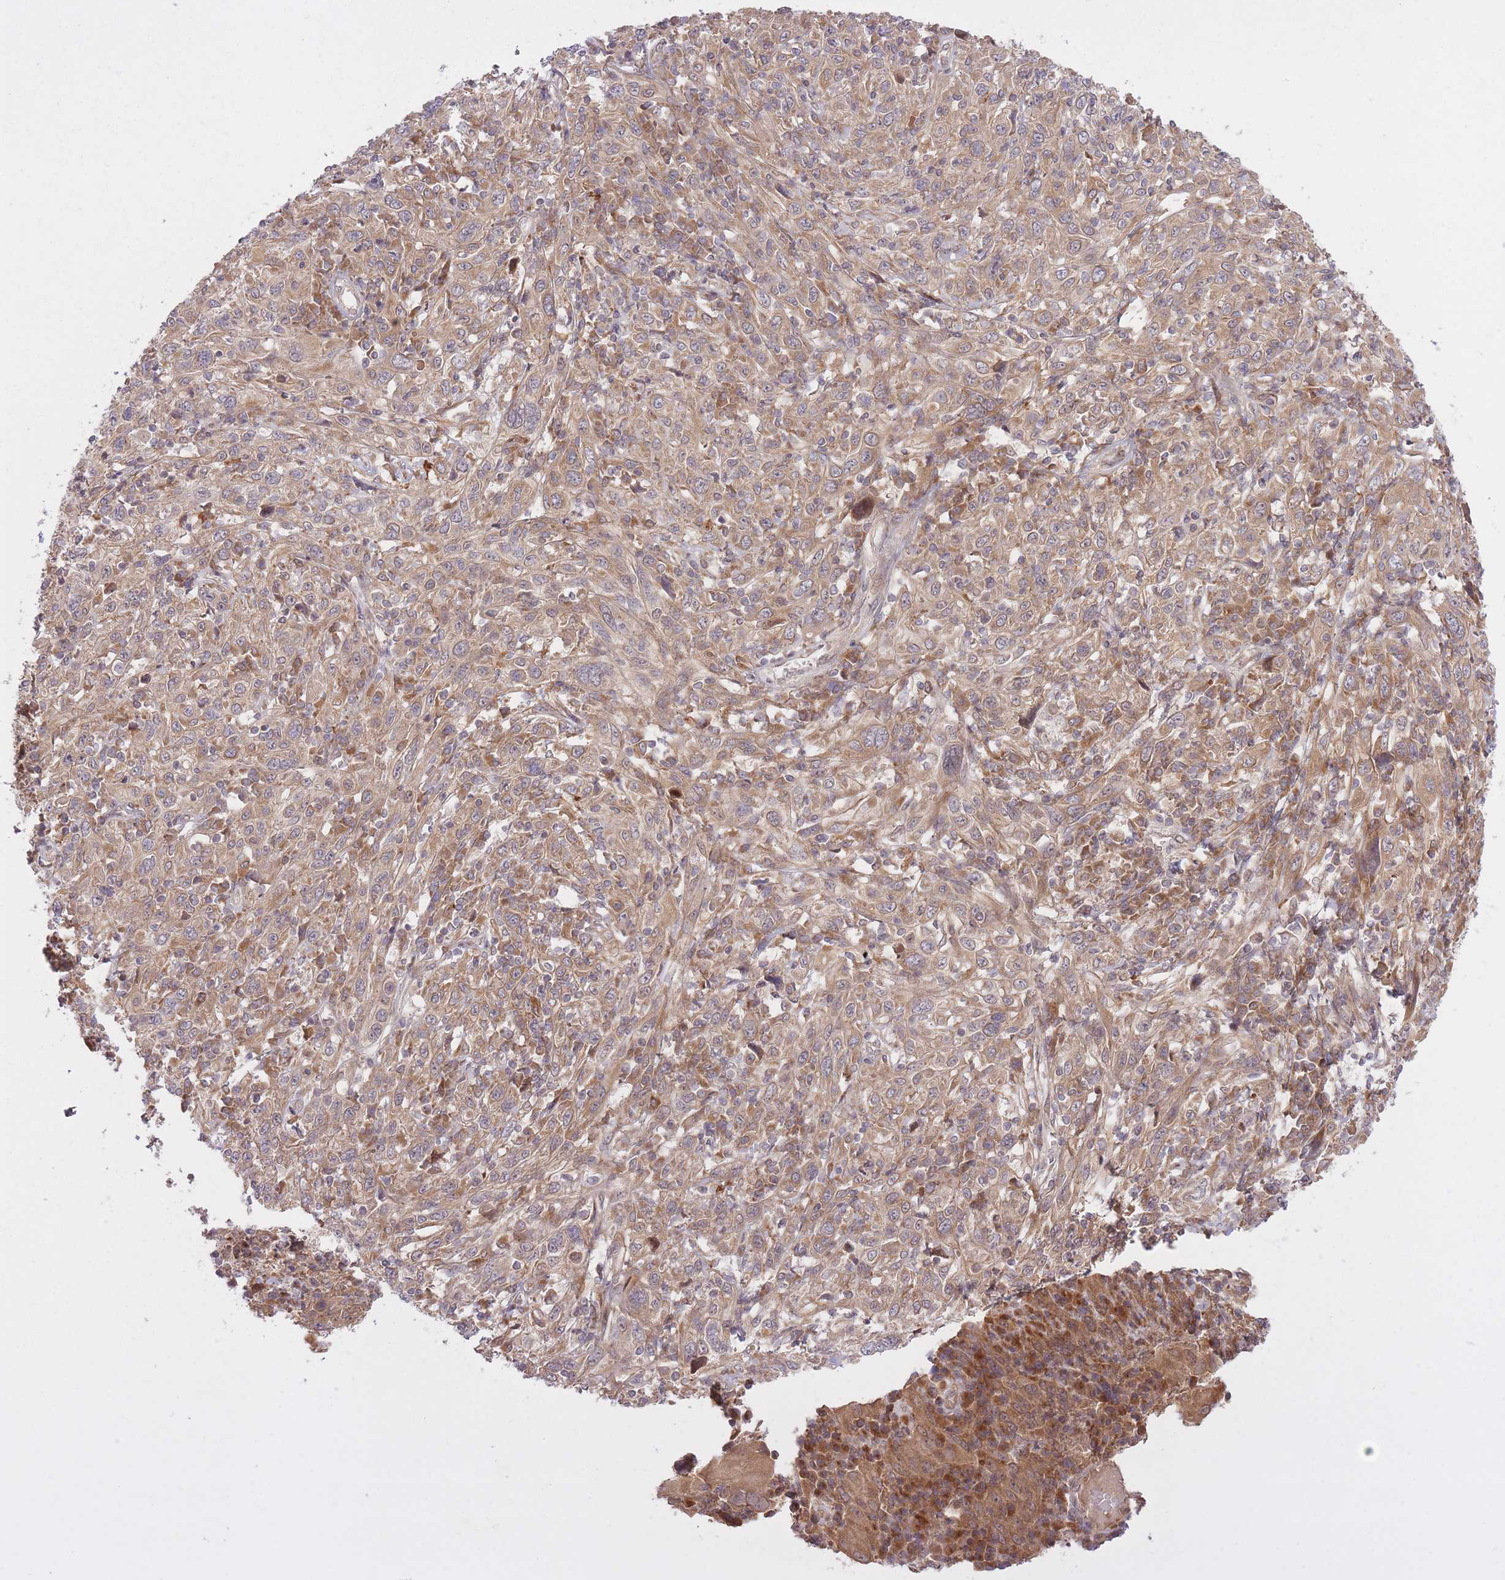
{"staining": {"intensity": "weak", "quantity": ">75%", "location": "cytoplasmic/membranous"}, "tissue": "cervical cancer", "cell_type": "Tumor cells", "image_type": "cancer", "snomed": [{"axis": "morphology", "description": "Squamous cell carcinoma, NOS"}, {"axis": "topography", "description": "Cervix"}], "caption": "Cervical cancer (squamous cell carcinoma) stained for a protein exhibits weak cytoplasmic/membranous positivity in tumor cells.", "gene": "ZNF391", "patient": {"sex": "female", "age": 46}}